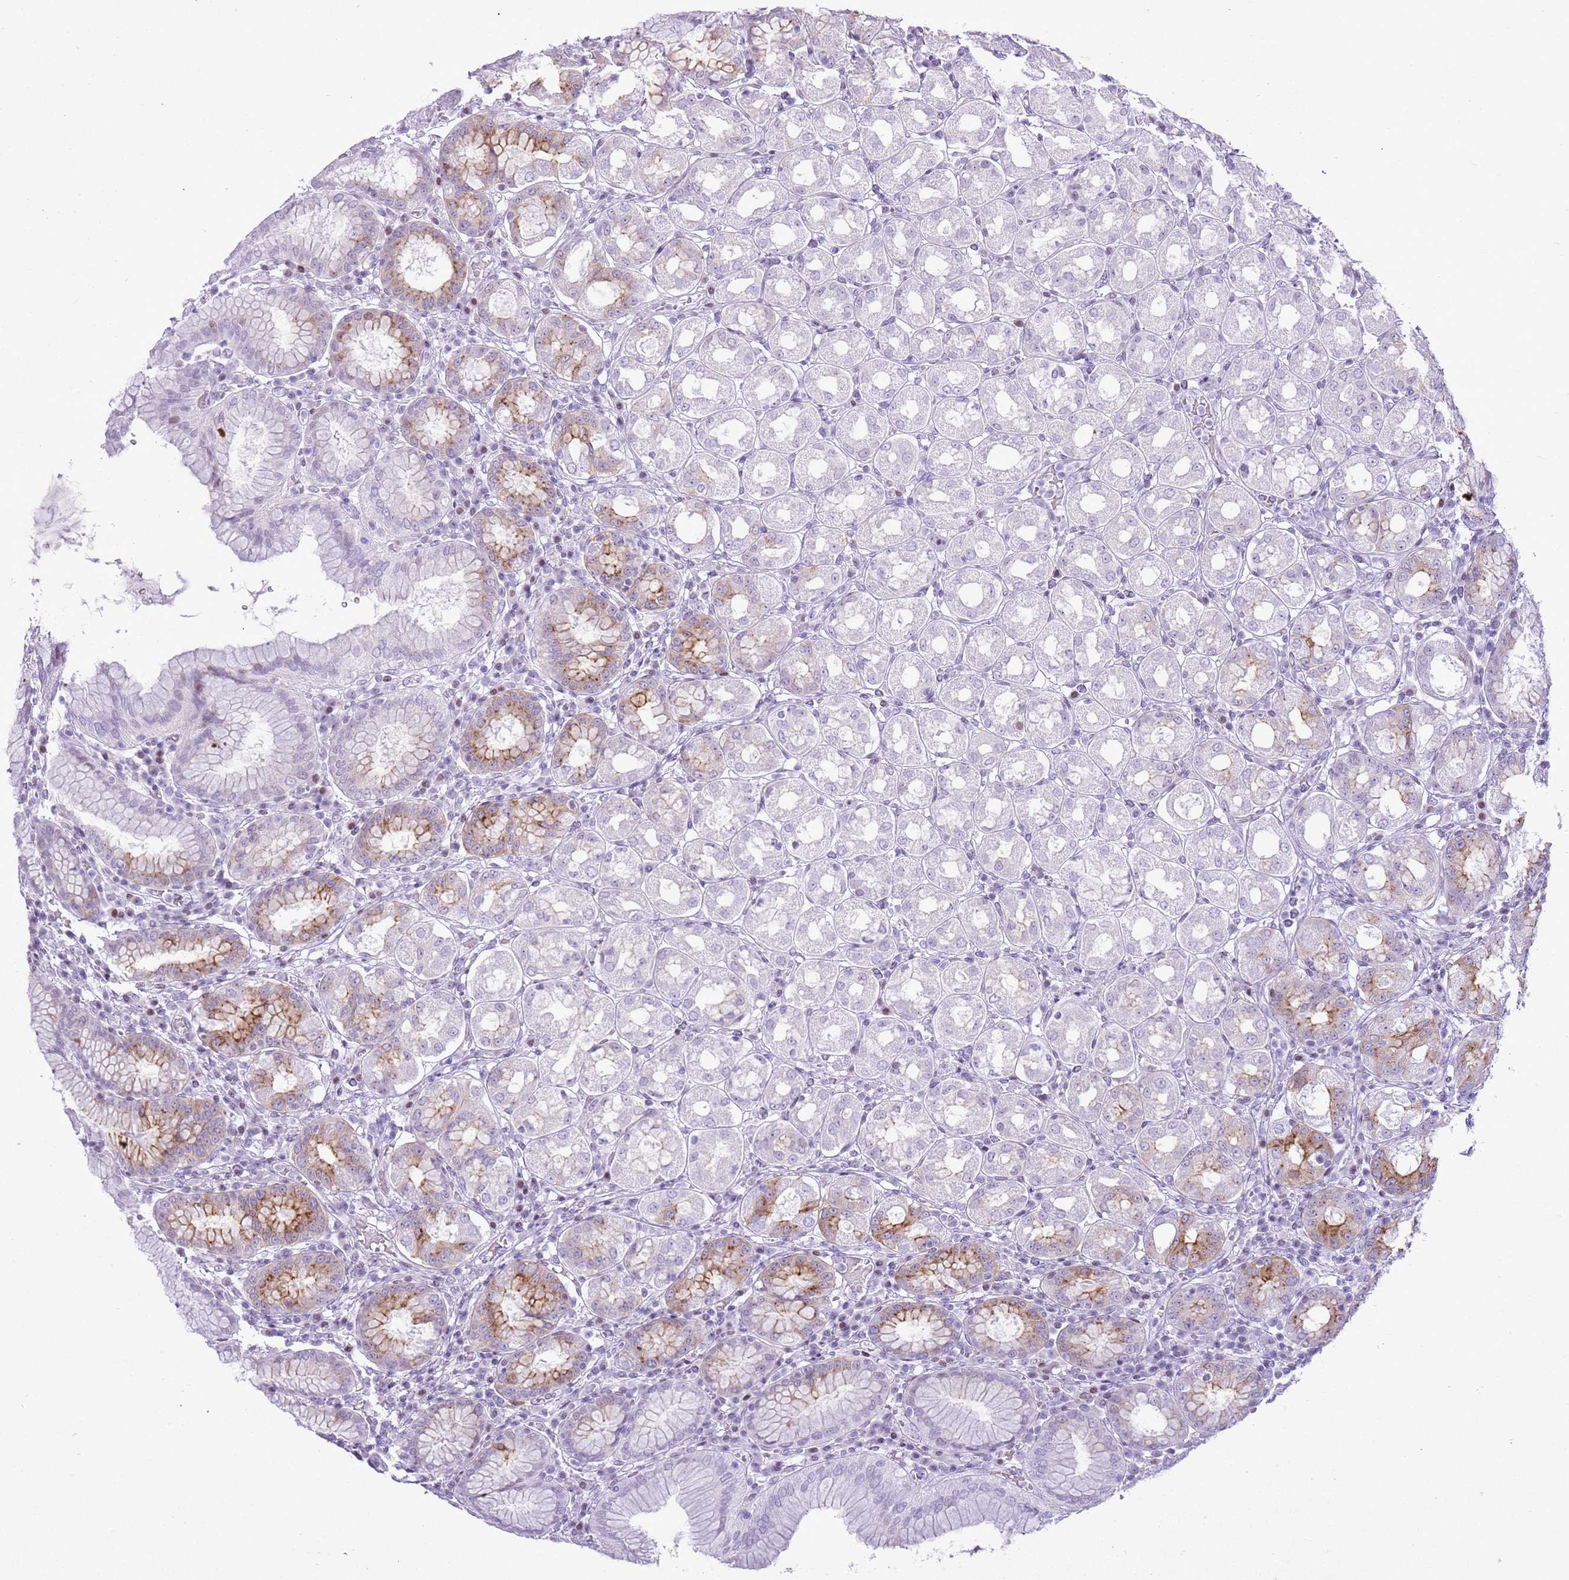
{"staining": {"intensity": "moderate", "quantity": "<25%", "location": "cytoplasmic/membranous"}, "tissue": "stomach", "cell_type": "Glandular cells", "image_type": "normal", "snomed": [{"axis": "morphology", "description": "Normal tissue, NOS"}, {"axis": "topography", "description": "Stomach"}, {"axis": "topography", "description": "Stomach, lower"}], "caption": "Moderate cytoplasmic/membranous positivity for a protein is identified in about <25% of glandular cells of benign stomach using IHC.", "gene": "ASIP", "patient": {"sex": "female", "age": 56}}